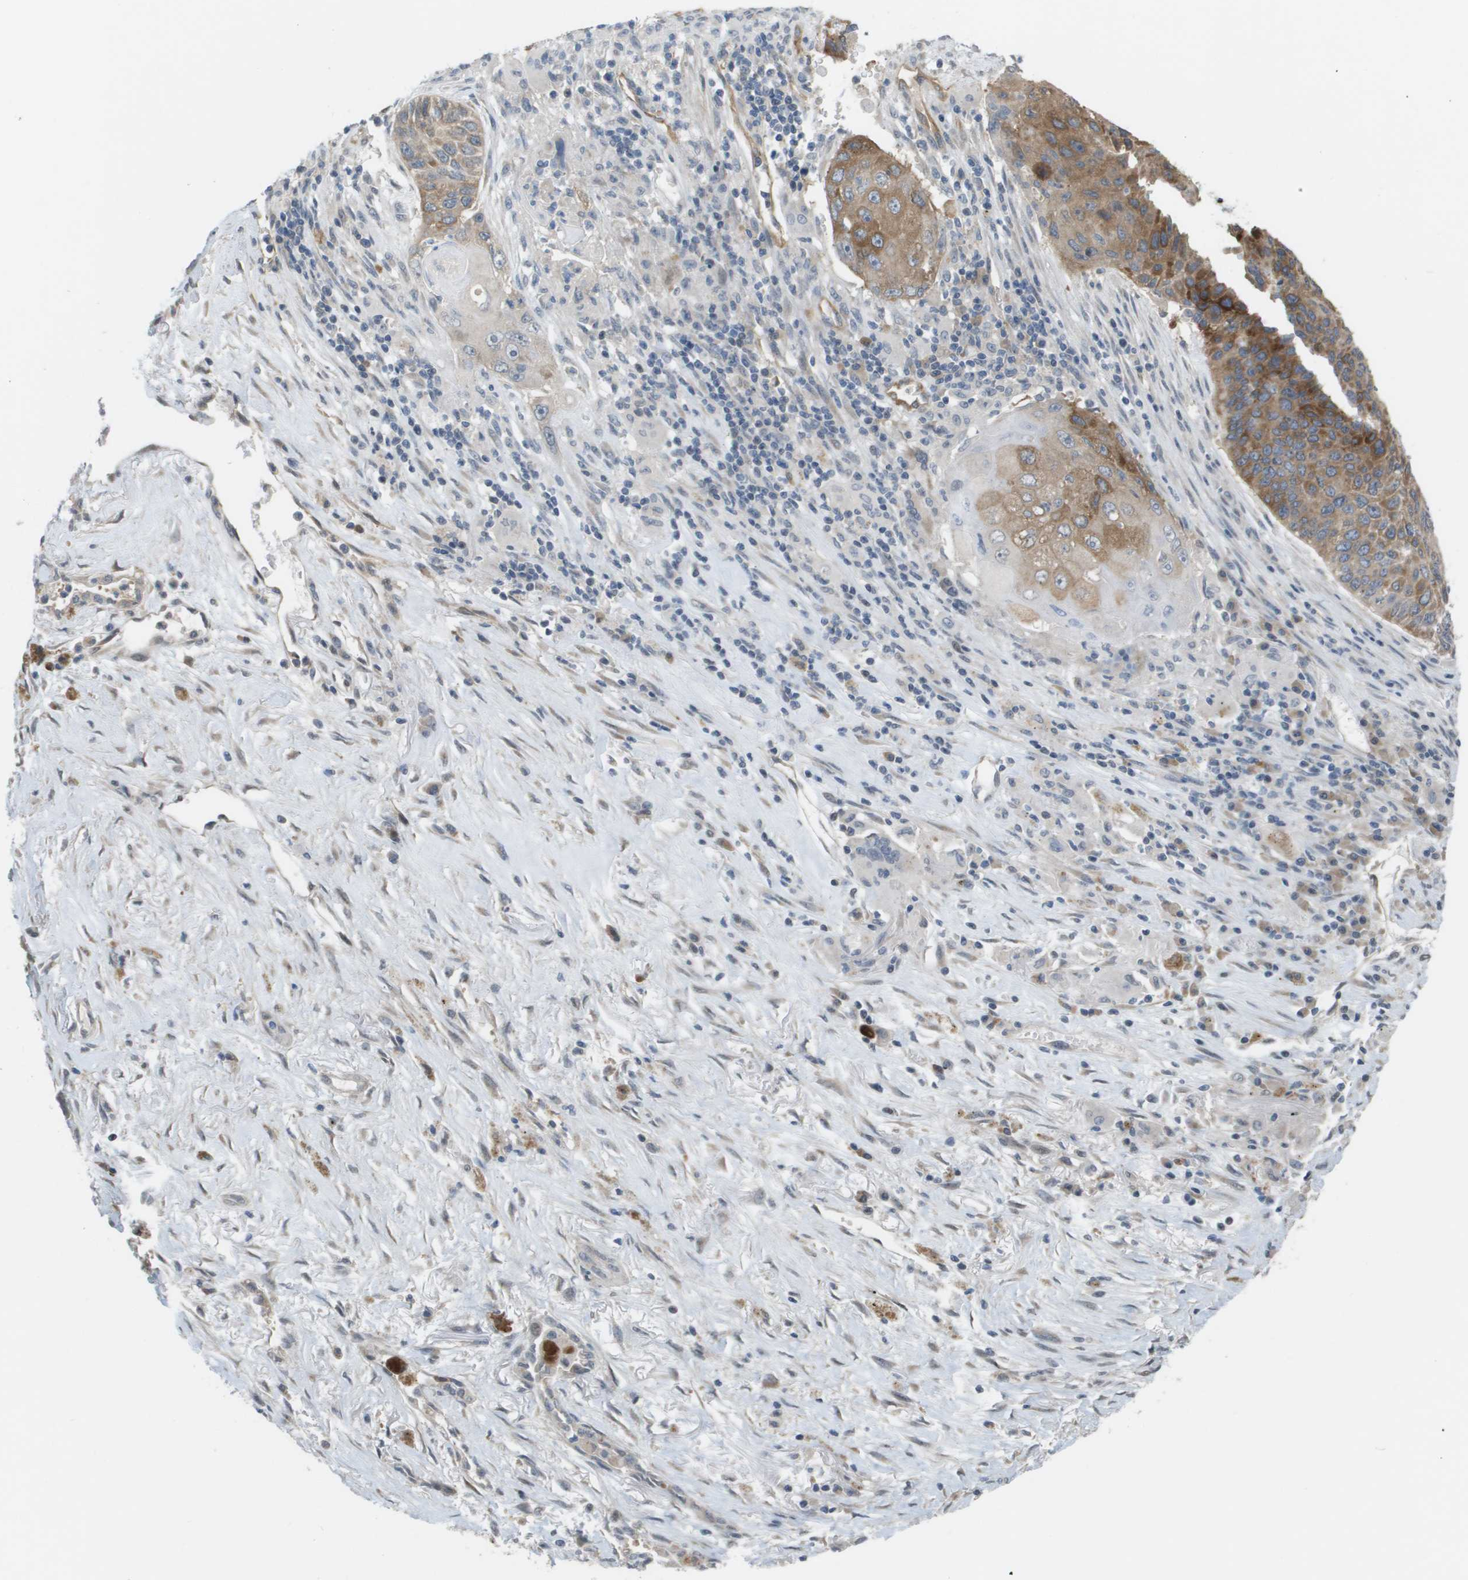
{"staining": {"intensity": "moderate", "quantity": ">75%", "location": "cytoplasmic/membranous"}, "tissue": "lung cancer", "cell_type": "Tumor cells", "image_type": "cancer", "snomed": [{"axis": "morphology", "description": "Squamous cell carcinoma, NOS"}, {"axis": "topography", "description": "Lung"}], "caption": "High-magnification brightfield microscopy of lung cancer stained with DAB (3,3'-diaminobenzidine) (brown) and counterstained with hematoxylin (blue). tumor cells exhibit moderate cytoplasmic/membranous positivity is present in about>75% of cells.", "gene": "MARCHF8", "patient": {"sex": "male", "age": 61}}